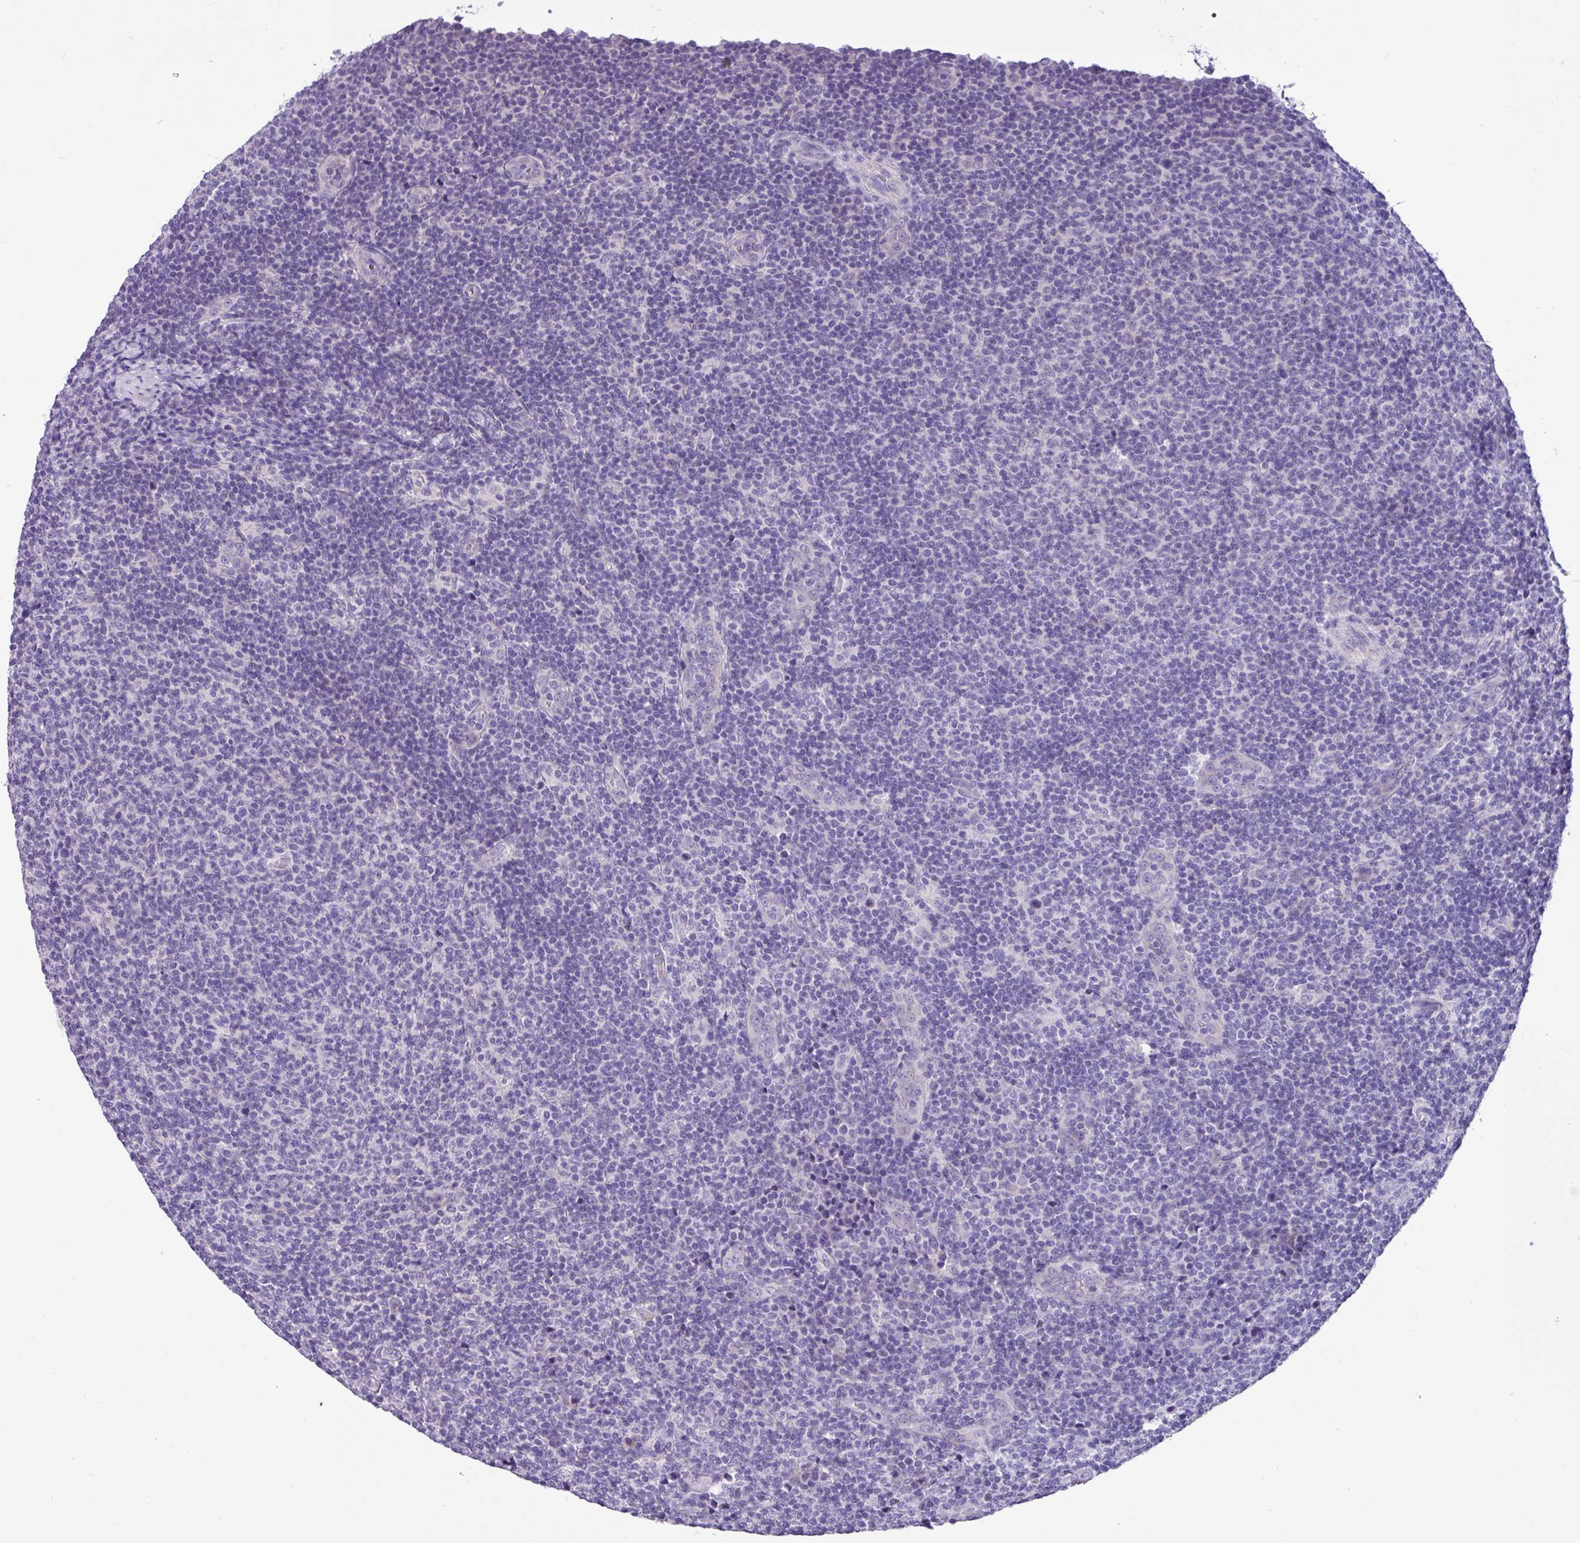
{"staining": {"intensity": "negative", "quantity": "none", "location": "none"}, "tissue": "lymphoma", "cell_type": "Tumor cells", "image_type": "cancer", "snomed": [{"axis": "morphology", "description": "Malignant lymphoma, non-Hodgkin's type, Low grade"}, {"axis": "topography", "description": "Lymph node"}], "caption": "Tumor cells show no significant expression in lymphoma.", "gene": "EPCAM", "patient": {"sex": "male", "age": 66}}